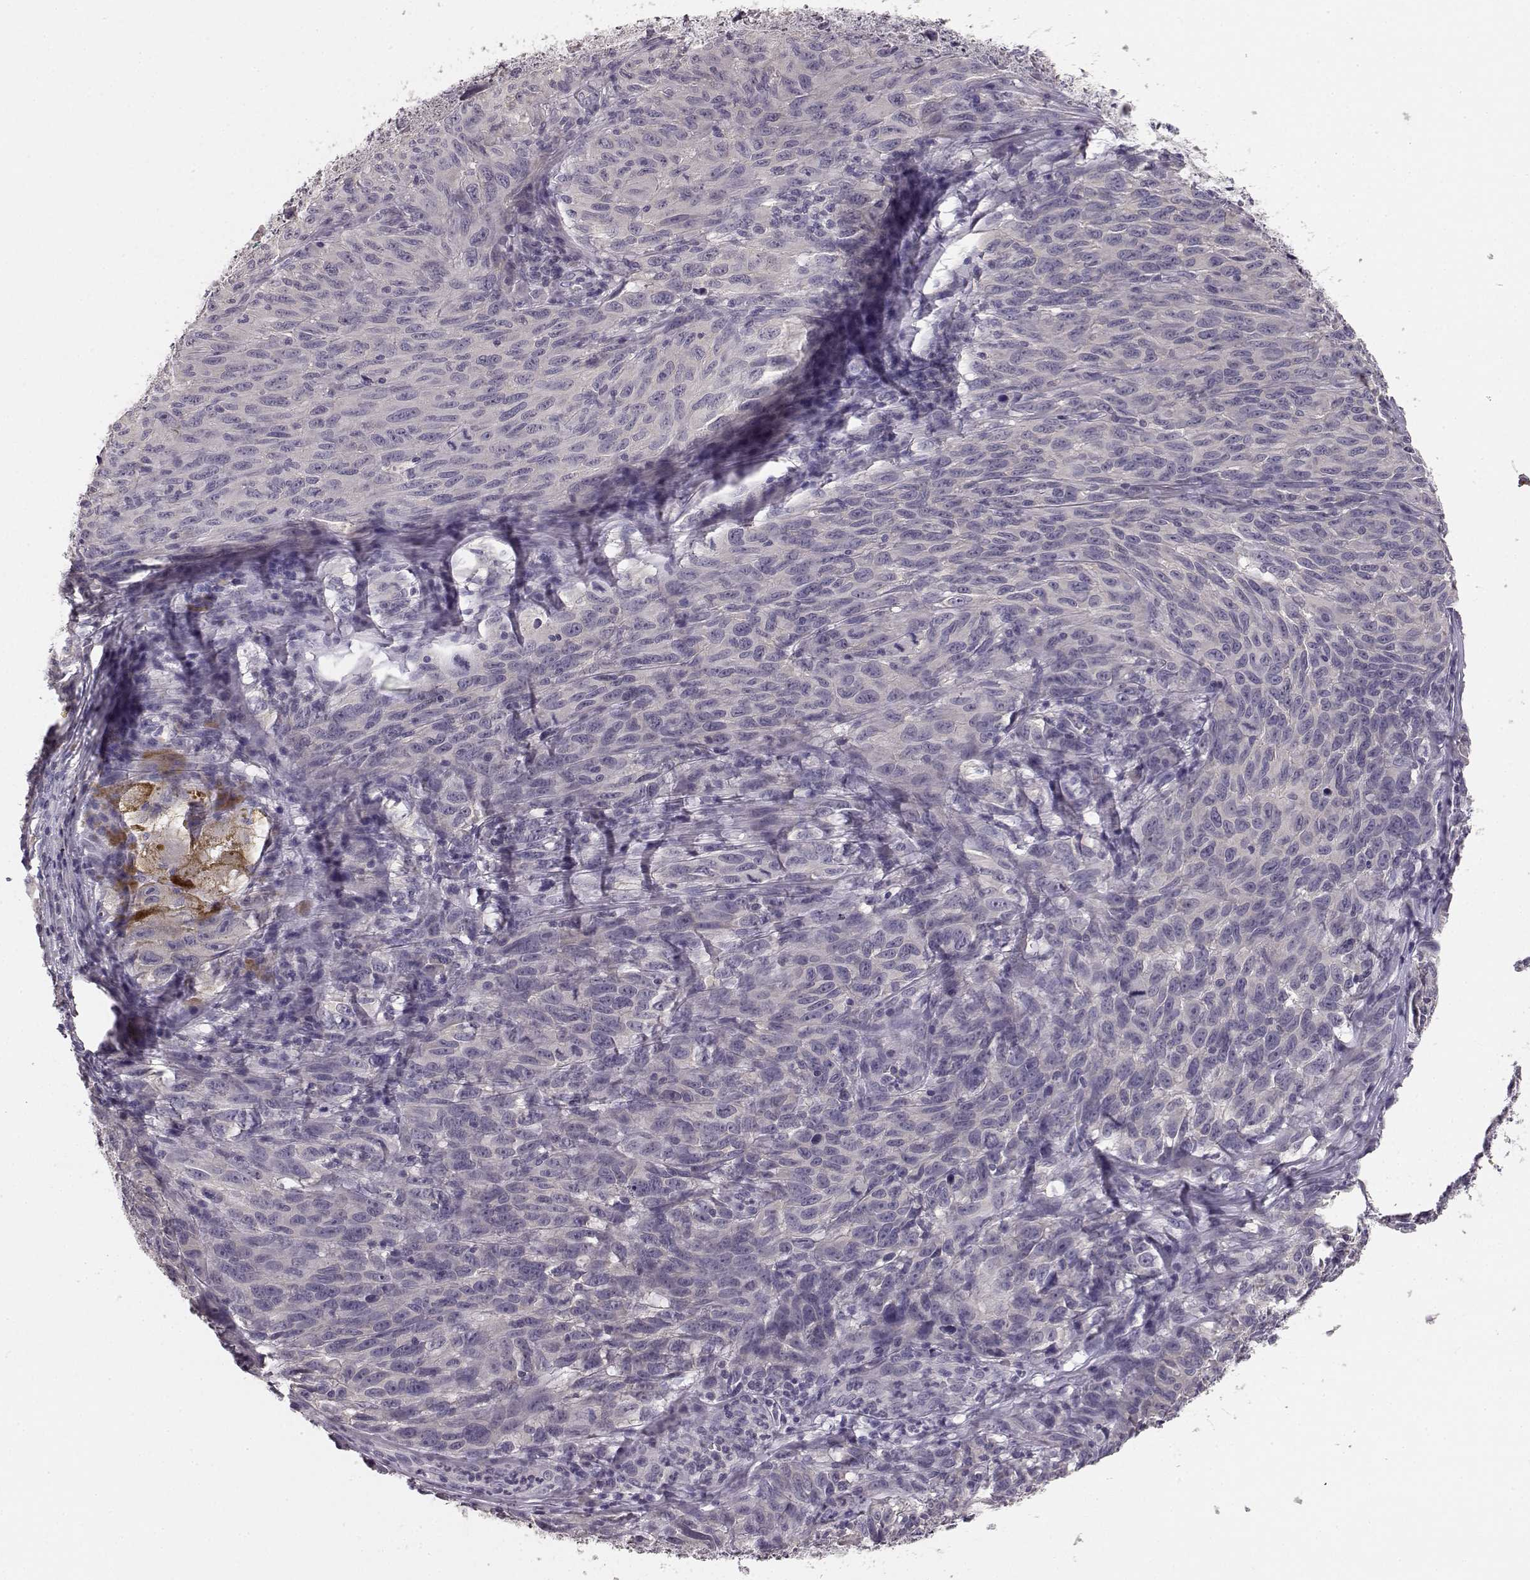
{"staining": {"intensity": "negative", "quantity": "none", "location": "none"}, "tissue": "melanoma", "cell_type": "Tumor cells", "image_type": "cancer", "snomed": [{"axis": "morphology", "description": "Malignant melanoma, NOS"}, {"axis": "topography", "description": "Vulva, labia, clitoris and Bartholin´s gland, NO"}], "caption": "Immunohistochemistry (IHC) of melanoma demonstrates no expression in tumor cells. The staining was performed using DAB to visualize the protein expression in brown, while the nuclei were stained in blue with hematoxylin (Magnification: 20x).", "gene": "BFSP2", "patient": {"sex": "female", "age": 75}}